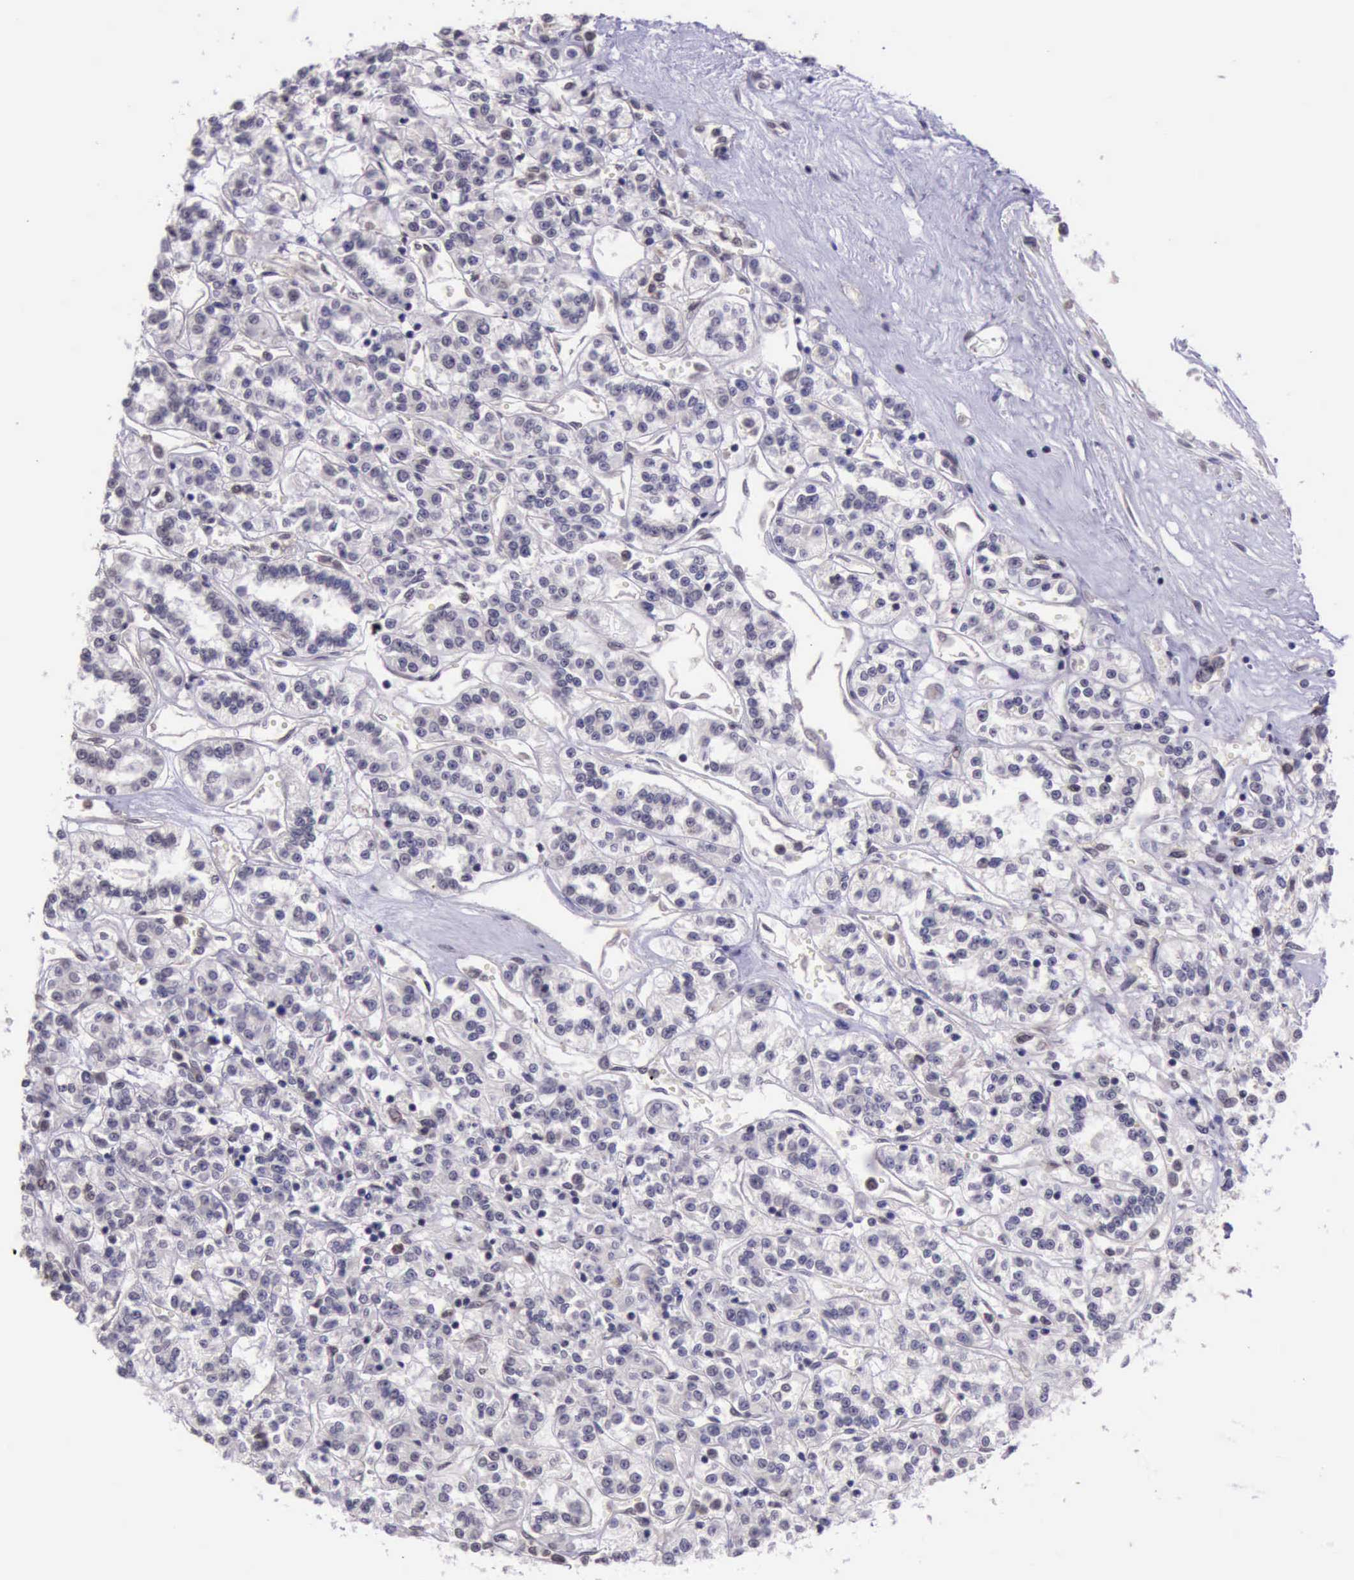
{"staining": {"intensity": "negative", "quantity": "none", "location": "none"}, "tissue": "renal cancer", "cell_type": "Tumor cells", "image_type": "cancer", "snomed": [{"axis": "morphology", "description": "Adenocarcinoma, NOS"}, {"axis": "topography", "description": "Kidney"}], "caption": "High magnification brightfield microscopy of renal adenocarcinoma stained with DAB (3,3'-diaminobenzidine) (brown) and counterstained with hematoxylin (blue): tumor cells show no significant positivity.", "gene": "PRPF39", "patient": {"sex": "female", "age": 76}}